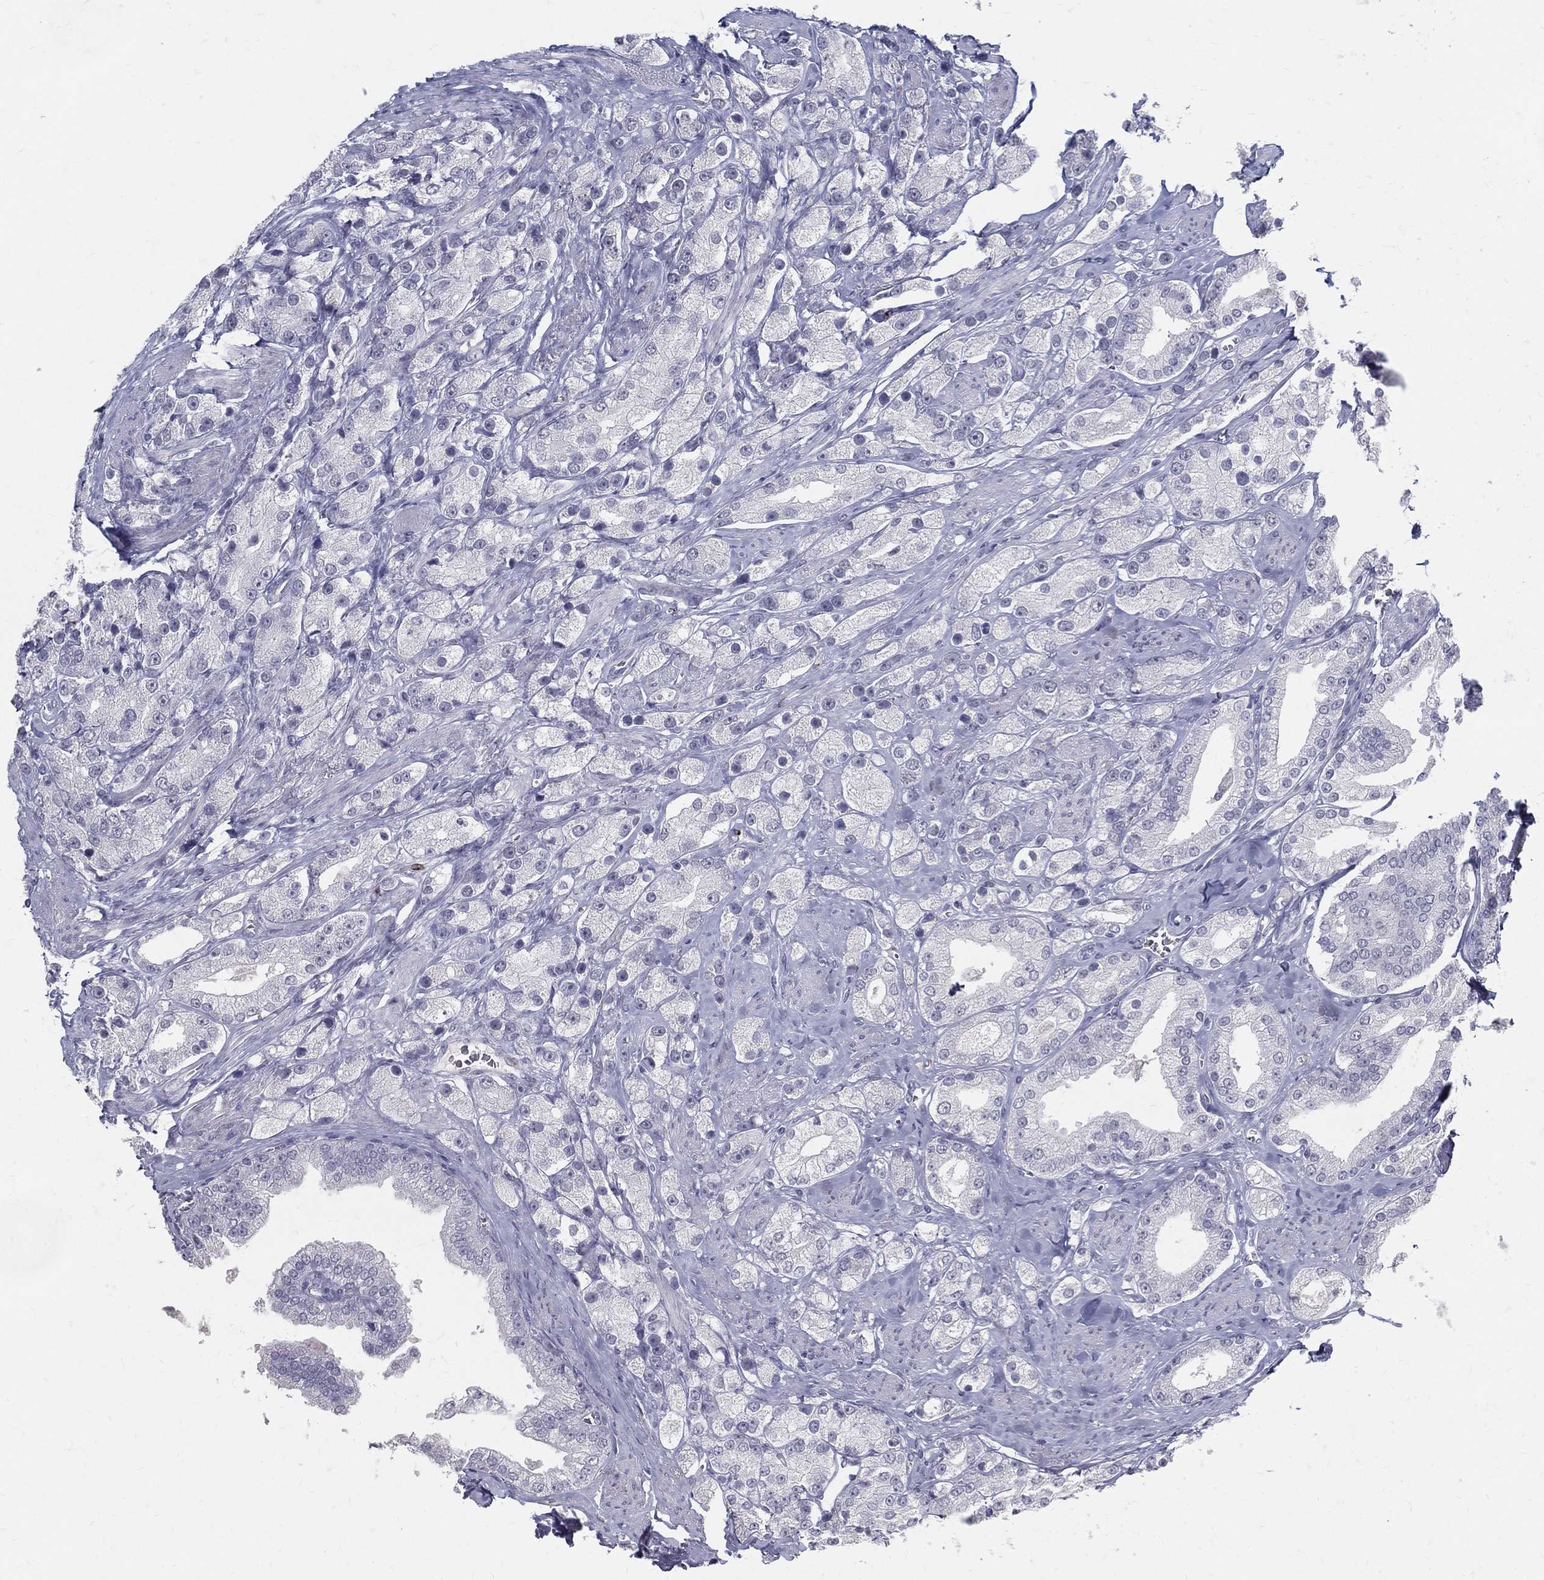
{"staining": {"intensity": "negative", "quantity": "none", "location": "none"}, "tissue": "prostate cancer", "cell_type": "Tumor cells", "image_type": "cancer", "snomed": [{"axis": "morphology", "description": "Adenocarcinoma, NOS"}, {"axis": "topography", "description": "Prostate and seminal vesicle, NOS"}, {"axis": "topography", "description": "Prostate"}], "caption": "Tumor cells are negative for protein expression in human prostate cancer.", "gene": "ACE2", "patient": {"sex": "male", "age": 67}}